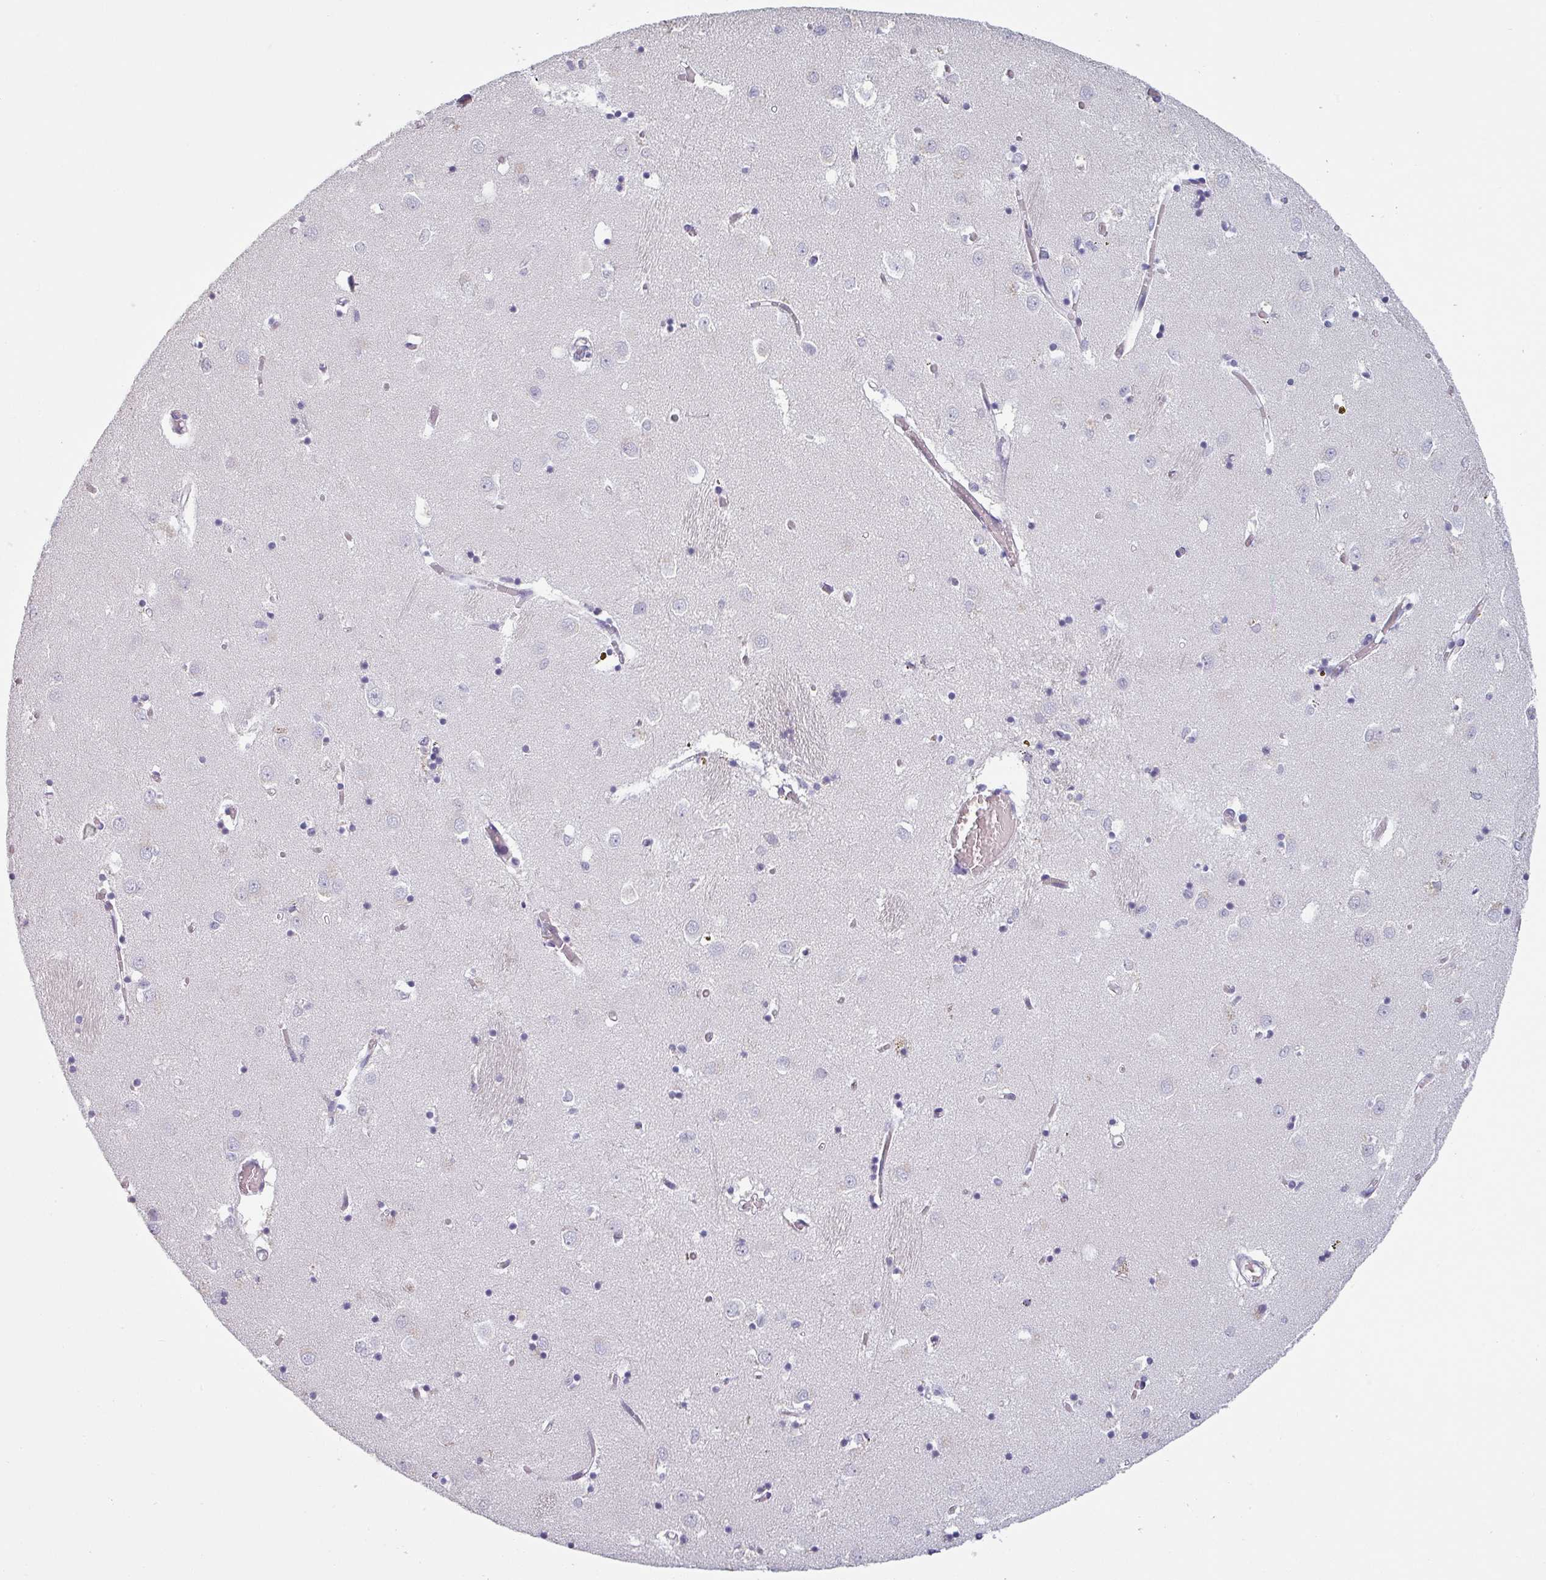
{"staining": {"intensity": "negative", "quantity": "none", "location": "none"}, "tissue": "caudate", "cell_type": "Glial cells", "image_type": "normal", "snomed": [{"axis": "morphology", "description": "Normal tissue, NOS"}, {"axis": "topography", "description": "Lateral ventricle wall"}], "caption": "Caudate was stained to show a protein in brown. There is no significant staining in glial cells. (DAB (3,3'-diaminobenzidine) IHC with hematoxylin counter stain).", "gene": "SFTPA1", "patient": {"sex": "male", "age": 70}}